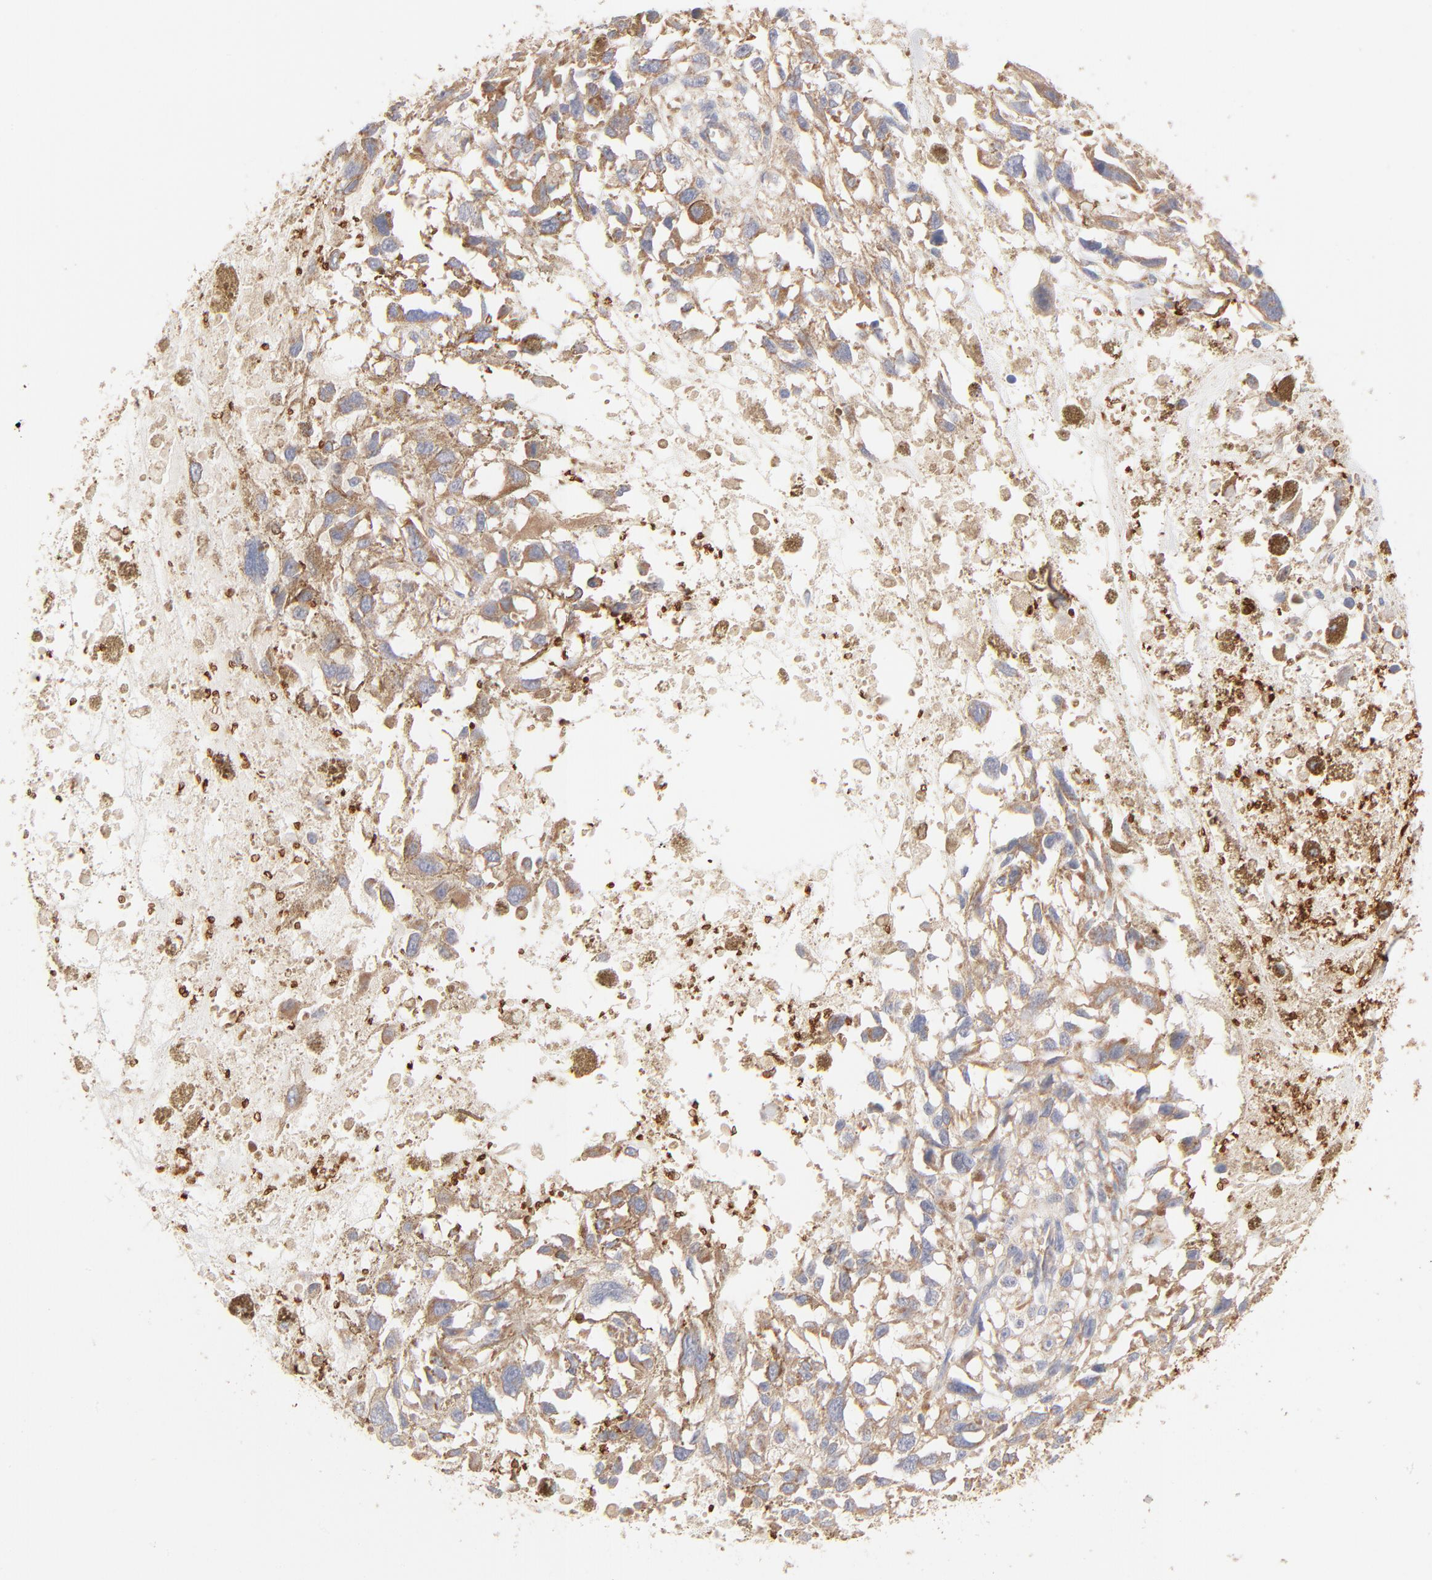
{"staining": {"intensity": "negative", "quantity": "none", "location": "none"}, "tissue": "melanoma", "cell_type": "Tumor cells", "image_type": "cancer", "snomed": [{"axis": "morphology", "description": "Malignant melanoma, Metastatic site"}, {"axis": "topography", "description": "Lymph node"}], "caption": "Tumor cells show no significant expression in malignant melanoma (metastatic site).", "gene": "SPTB", "patient": {"sex": "male", "age": 59}}